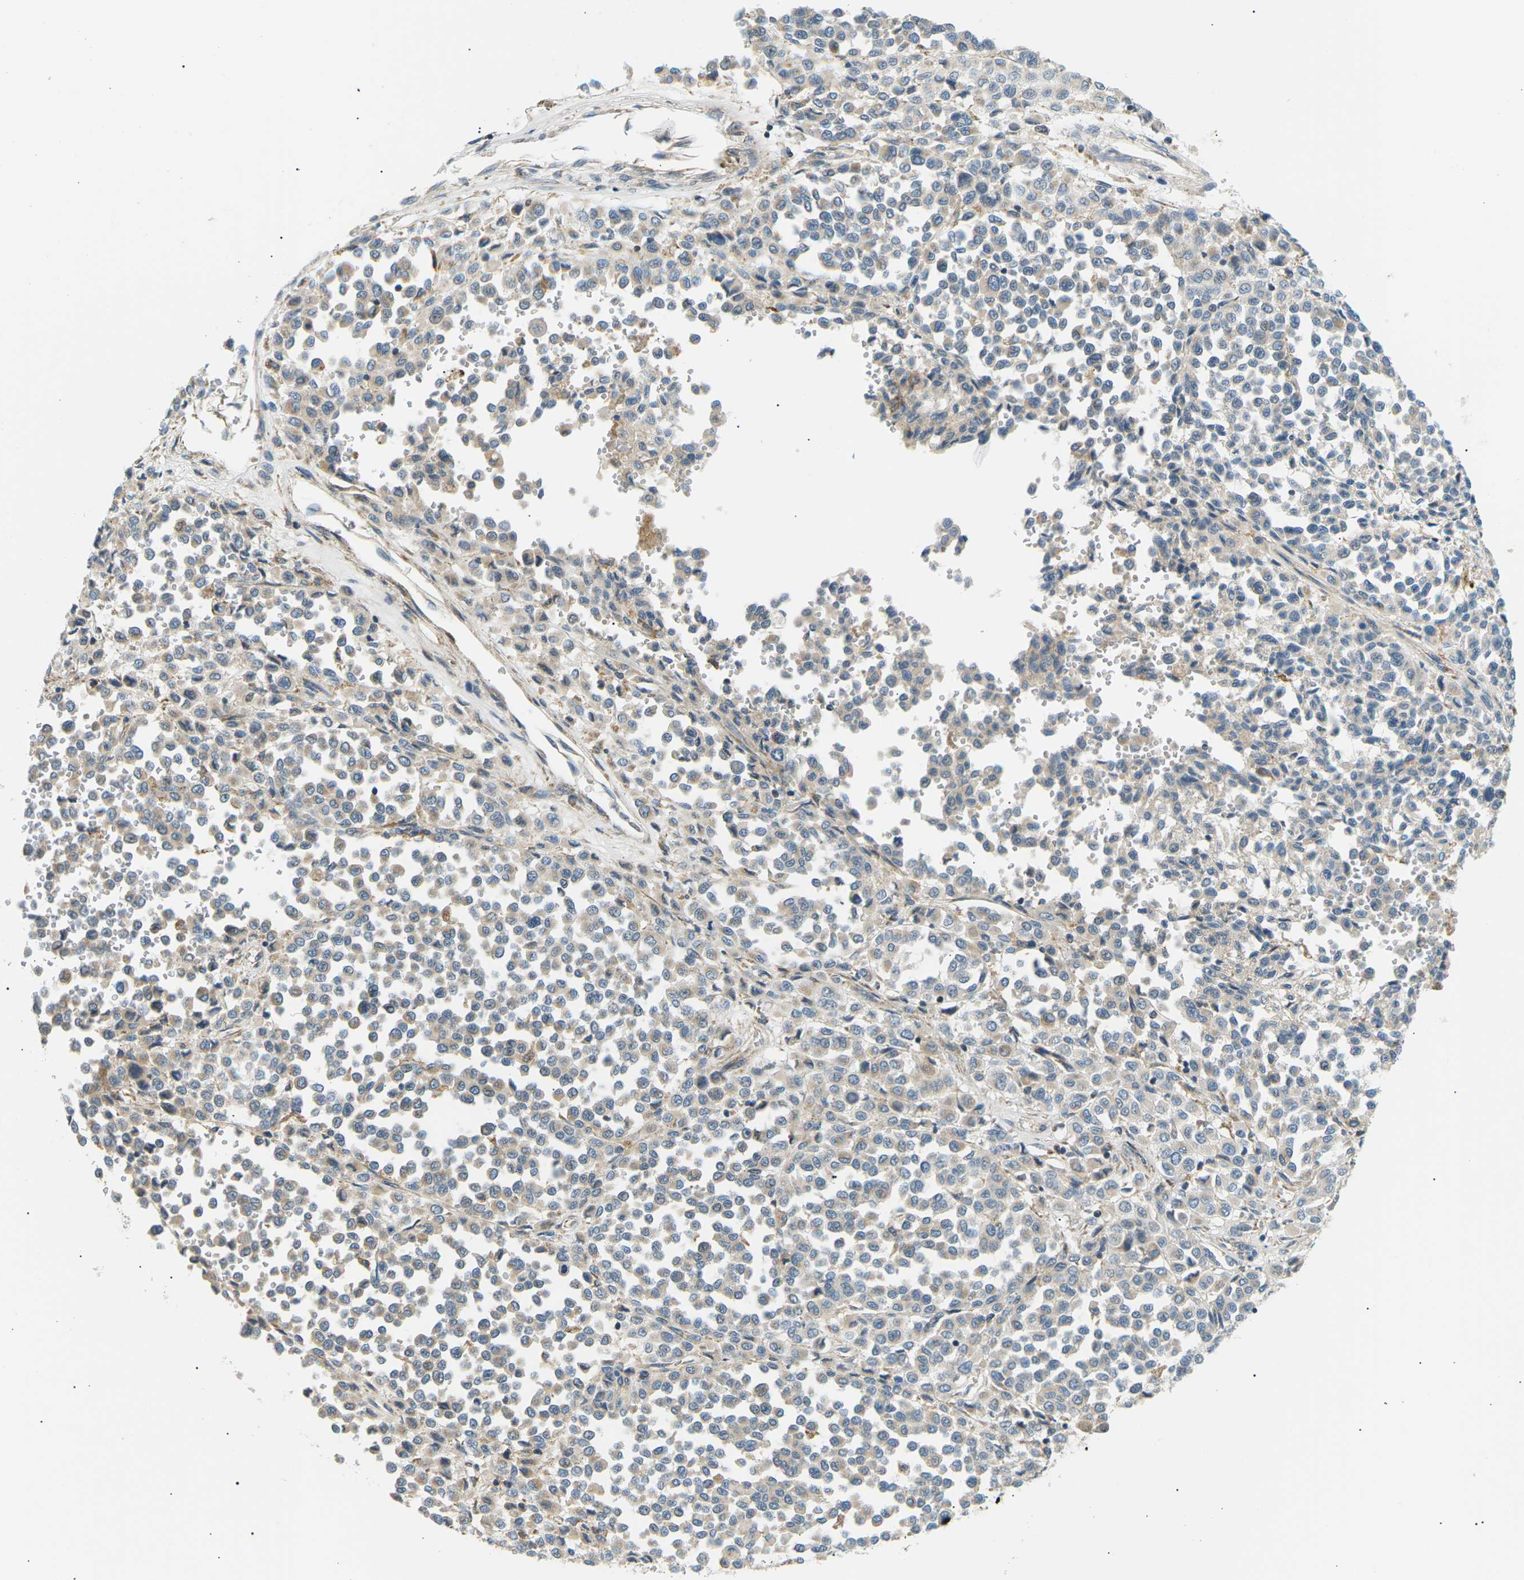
{"staining": {"intensity": "weak", "quantity": "25%-75%", "location": "cytoplasmic/membranous"}, "tissue": "melanoma", "cell_type": "Tumor cells", "image_type": "cancer", "snomed": [{"axis": "morphology", "description": "Malignant melanoma, Metastatic site"}, {"axis": "topography", "description": "Pancreas"}], "caption": "Brown immunohistochemical staining in melanoma exhibits weak cytoplasmic/membranous staining in approximately 25%-75% of tumor cells.", "gene": "TBC1D8", "patient": {"sex": "female", "age": 30}}